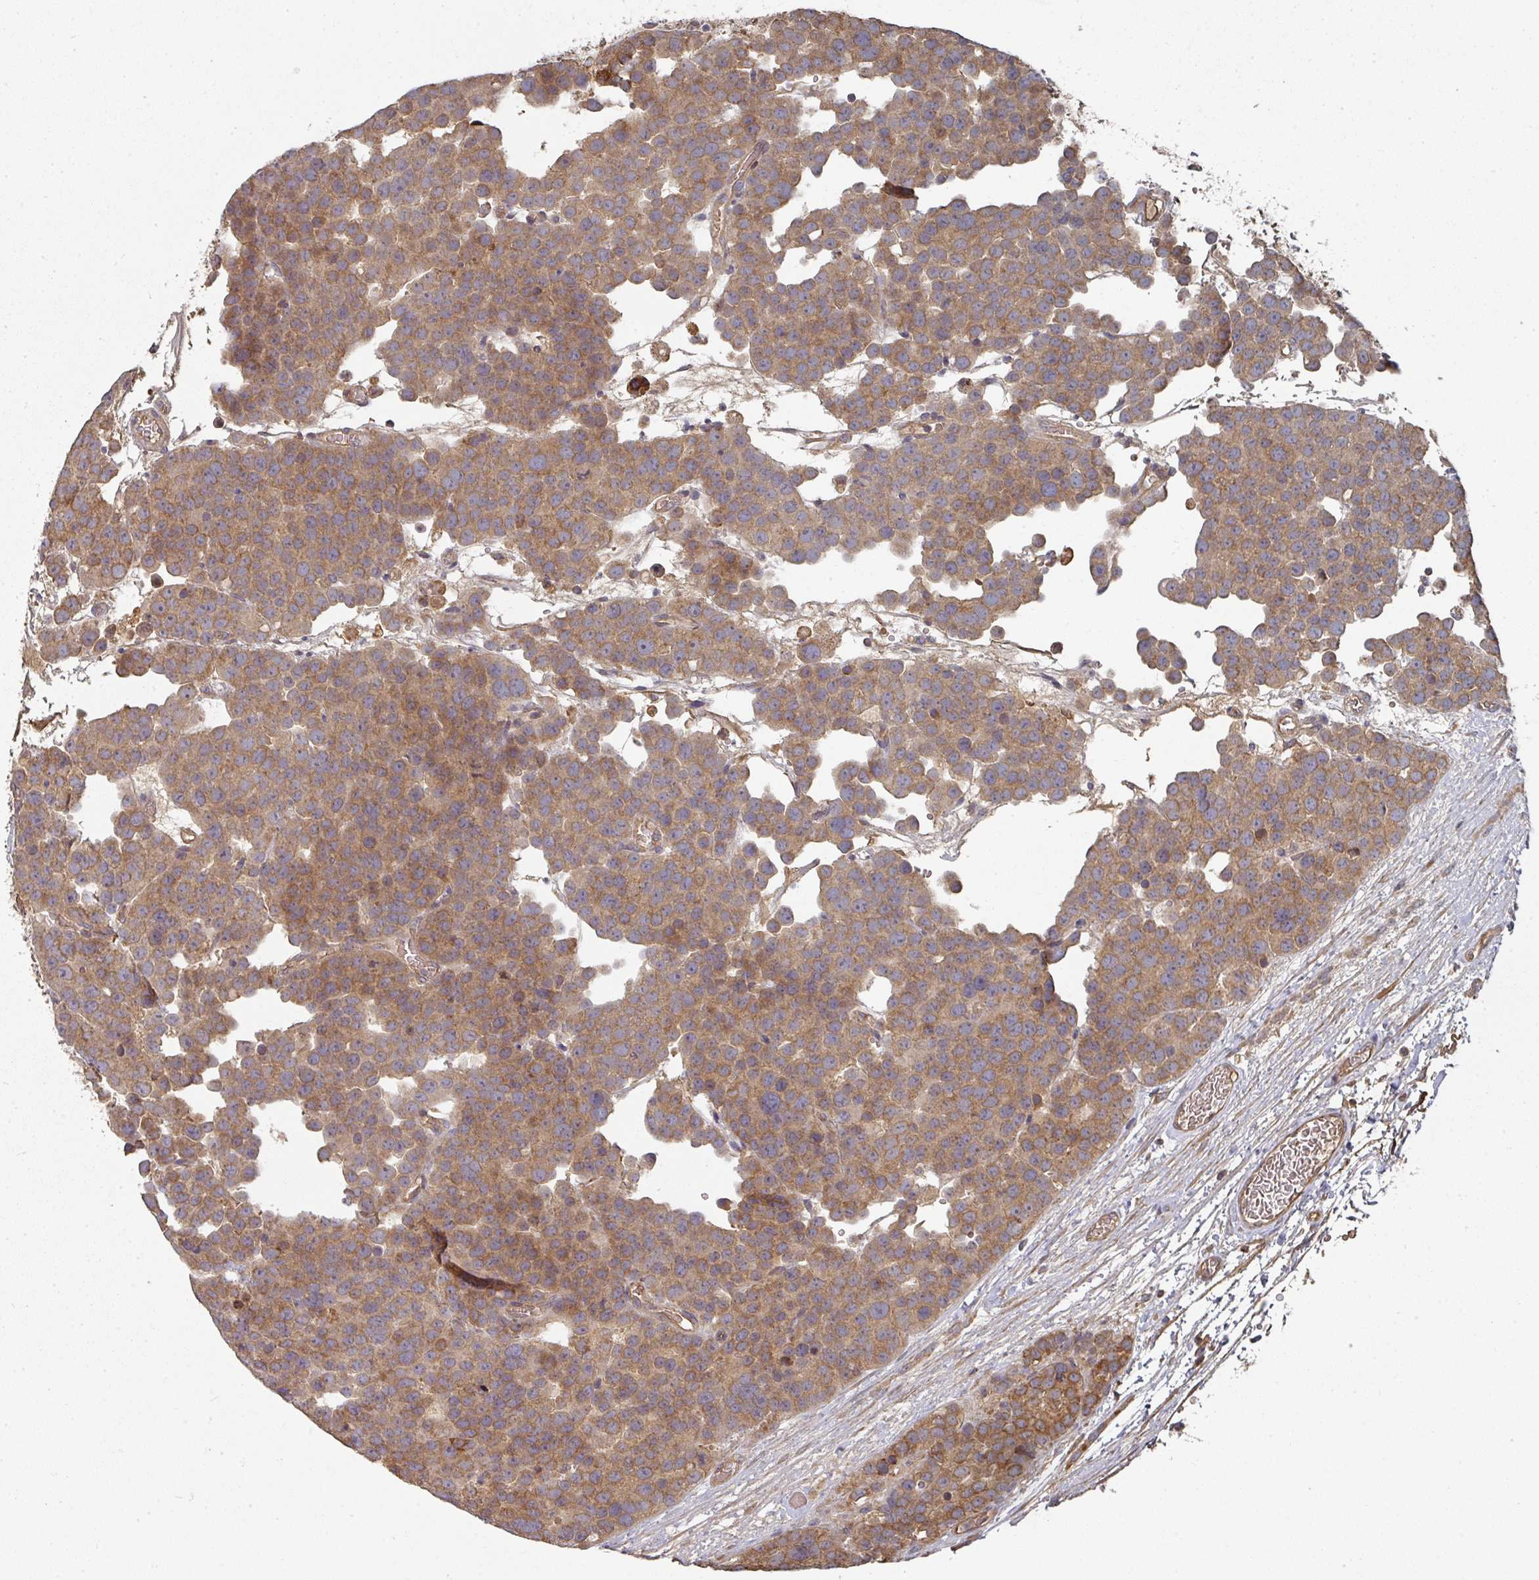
{"staining": {"intensity": "moderate", "quantity": ">75%", "location": "cytoplasmic/membranous"}, "tissue": "testis cancer", "cell_type": "Tumor cells", "image_type": "cancer", "snomed": [{"axis": "morphology", "description": "Seminoma, NOS"}, {"axis": "topography", "description": "Testis"}], "caption": "Moderate cytoplasmic/membranous positivity for a protein is seen in about >75% of tumor cells of seminoma (testis) using immunohistochemistry (IHC).", "gene": "EDEM2", "patient": {"sex": "male", "age": 71}}